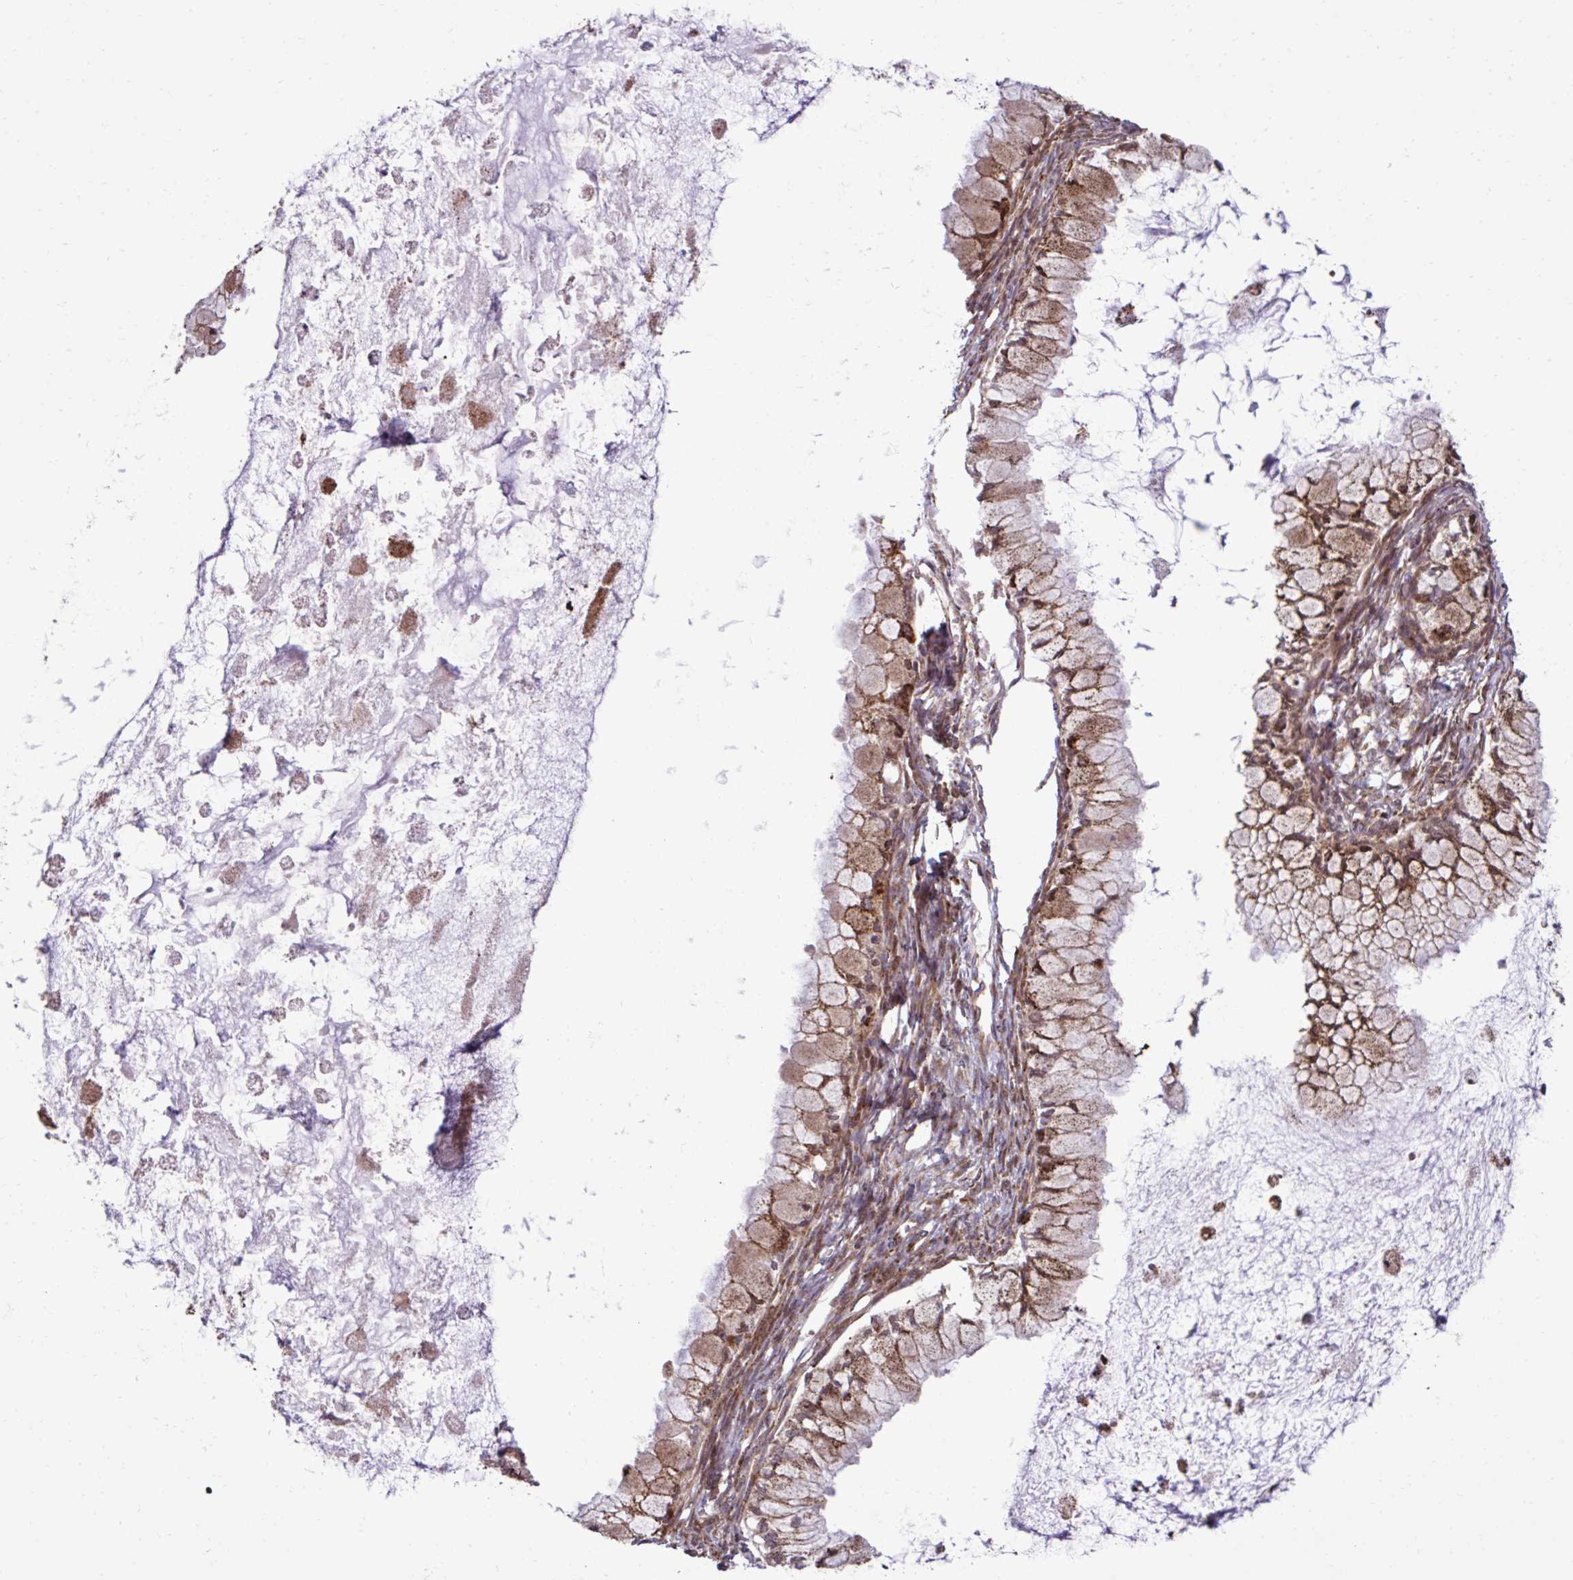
{"staining": {"intensity": "strong", "quantity": ">75%", "location": "cytoplasmic/membranous"}, "tissue": "ovarian cancer", "cell_type": "Tumor cells", "image_type": "cancer", "snomed": [{"axis": "morphology", "description": "Cystadenocarcinoma, mucinous, NOS"}, {"axis": "topography", "description": "Ovary"}], "caption": "Protein expression by IHC demonstrates strong cytoplasmic/membranous expression in about >75% of tumor cells in ovarian mucinous cystadenocarcinoma. (IHC, brightfield microscopy, high magnification).", "gene": "LIMS1", "patient": {"sex": "female", "age": 34}}